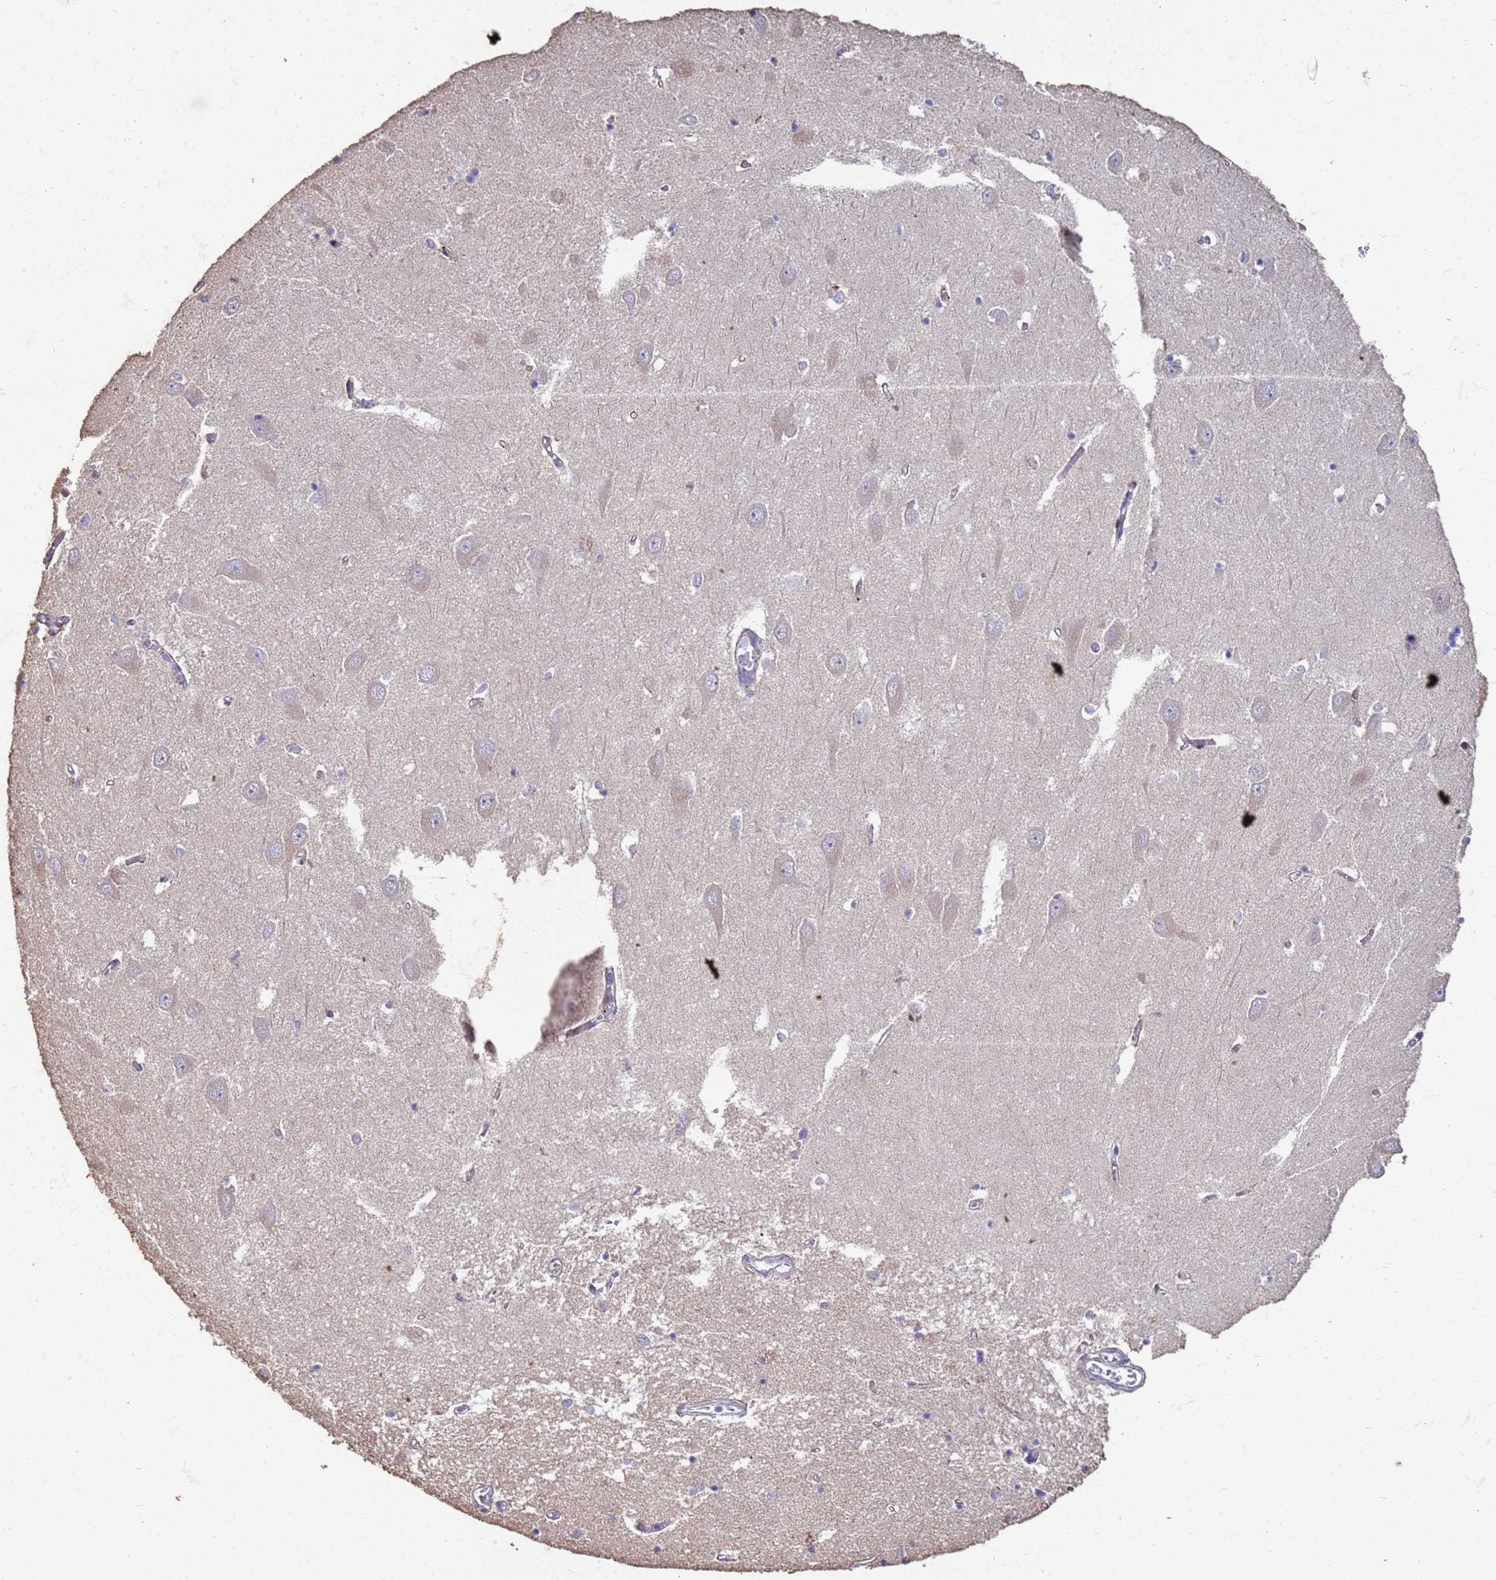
{"staining": {"intensity": "negative", "quantity": "none", "location": "none"}, "tissue": "hippocampus", "cell_type": "Glial cells", "image_type": "normal", "snomed": [{"axis": "morphology", "description": "Normal tissue, NOS"}, {"axis": "topography", "description": "Hippocampus"}], "caption": "IHC histopathology image of normal hippocampus: human hippocampus stained with DAB (3,3'-diaminobenzidine) displays no significant protein positivity in glial cells. (Stains: DAB IHC with hematoxylin counter stain, Microscopy: brightfield microscopy at high magnification).", "gene": "SLC25A15", "patient": {"sex": "male", "age": 70}}